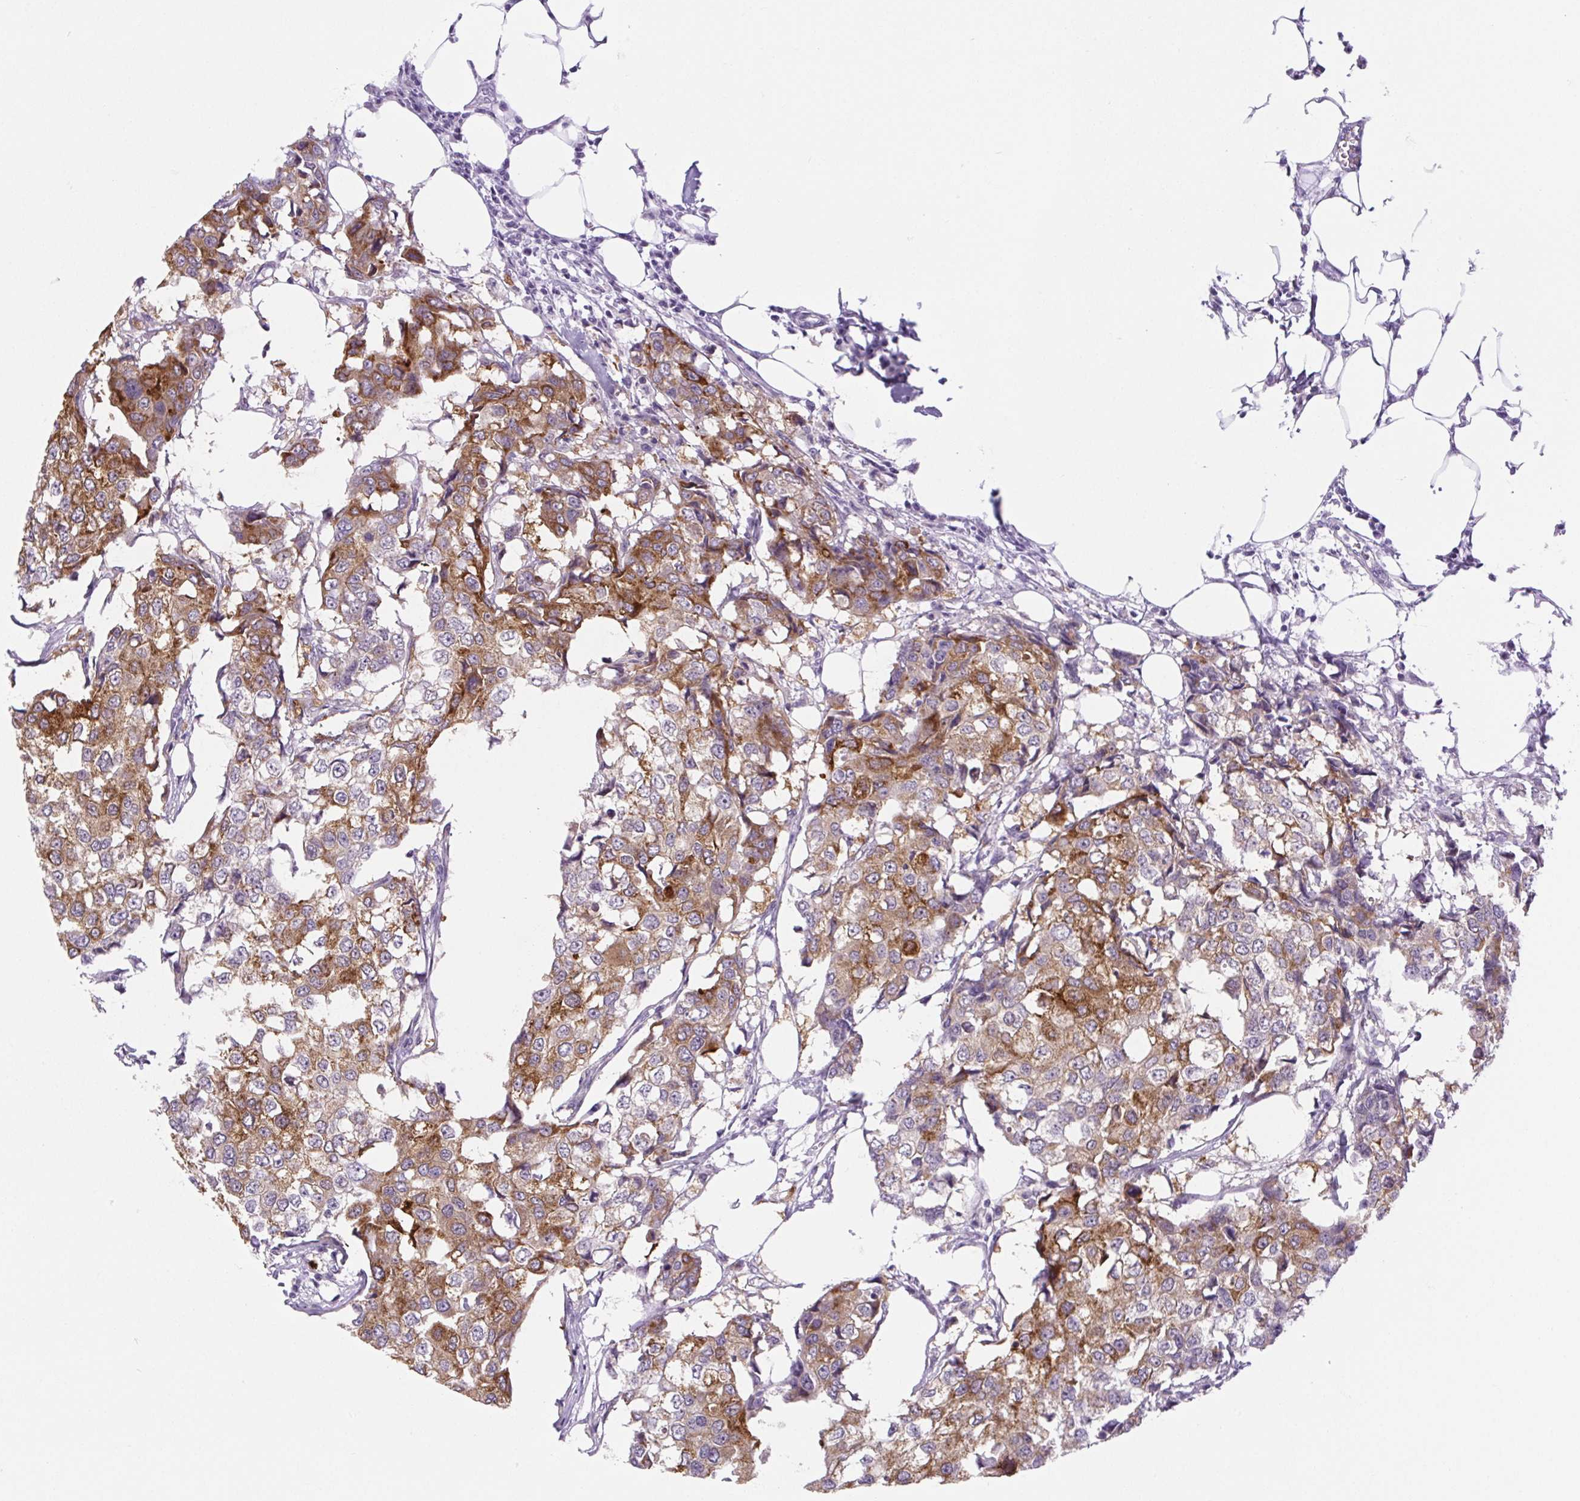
{"staining": {"intensity": "moderate", "quantity": ">75%", "location": "cytoplasmic/membranous"}, "tissue": "breast cancer", "cell_type": "Tumor cells", "image_type": "cancer", "snomed": [{"axis": "morphology", "description": "Duct carcinoma"}, {"axis": "topography", "description": "Breast"}], "caption": "DAB (3,3'-diaminobenzidine) immunohistochemical staining of human breast cancer exhibits moderate cytoplasmic/membranous protein expression in approximately >75% of tumor cells. Using DAB (3,3'-diaminobenzidine) (brown) and hematoxylin (blue) stains, captured at high magnification using brightfield microscopy.", "gene": "BCAS1", "patient": {"sex": "female", "age": 27}}